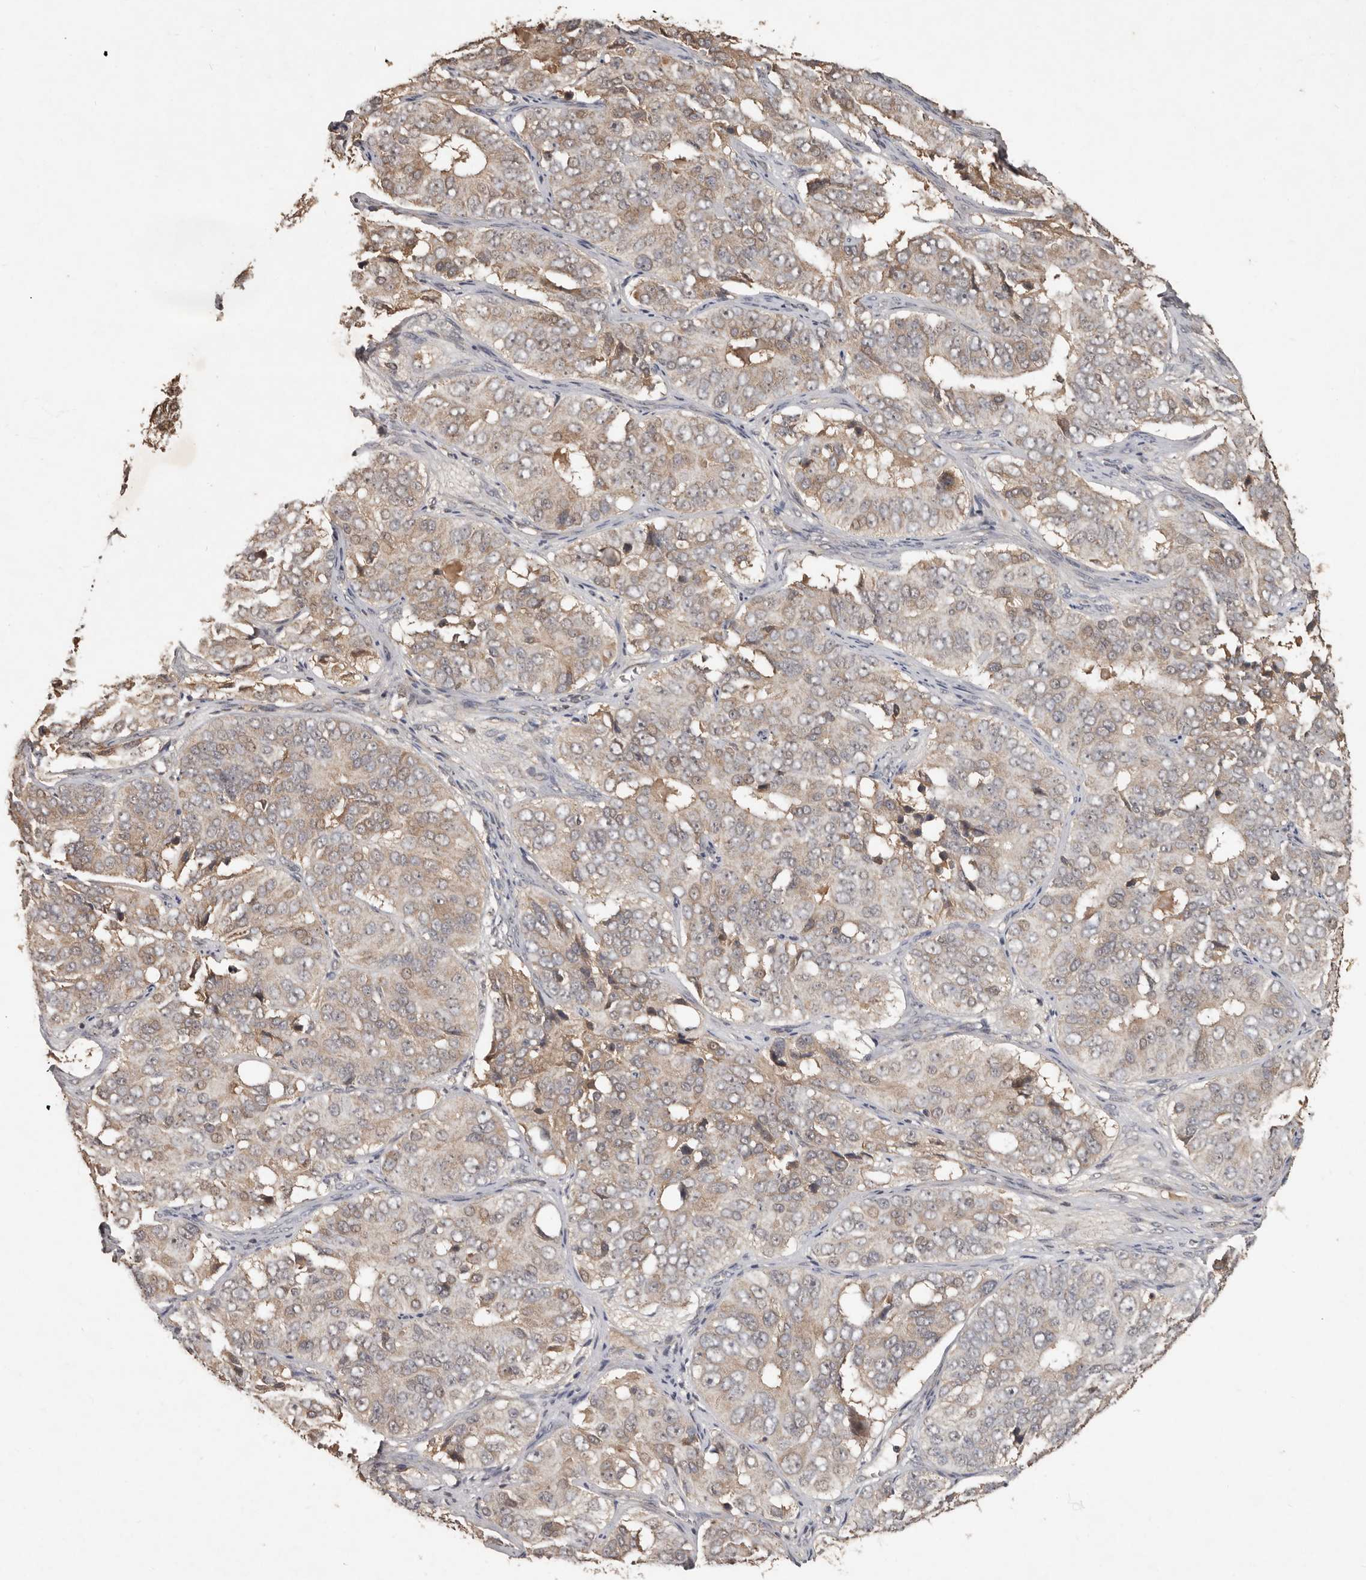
{"staining": {"intensity": "weak", "quantity": ">75%", "location": "cytoplasmic/membranous"}, "tissue": "ovarian cancer", "cell_type": "Tumor cells", "image_type": "cancer", "snomed": [{"axis": "morphology", "description": "Carcinoma, endometroid"}, {"axis": "topography", "description": "Ovary"}], "caption": "Ovarian cancer was stained to show a protein in brown. There is low levels of weak cytoplasmic/membranous expression in about >75% of tumor cells. (DAB (3,3'-diaminobenzidine) = brown stain, brightfield microscopy at high magnification).", "gene": "KIF26B", "patient": {"sex": "female", "age": 51}}